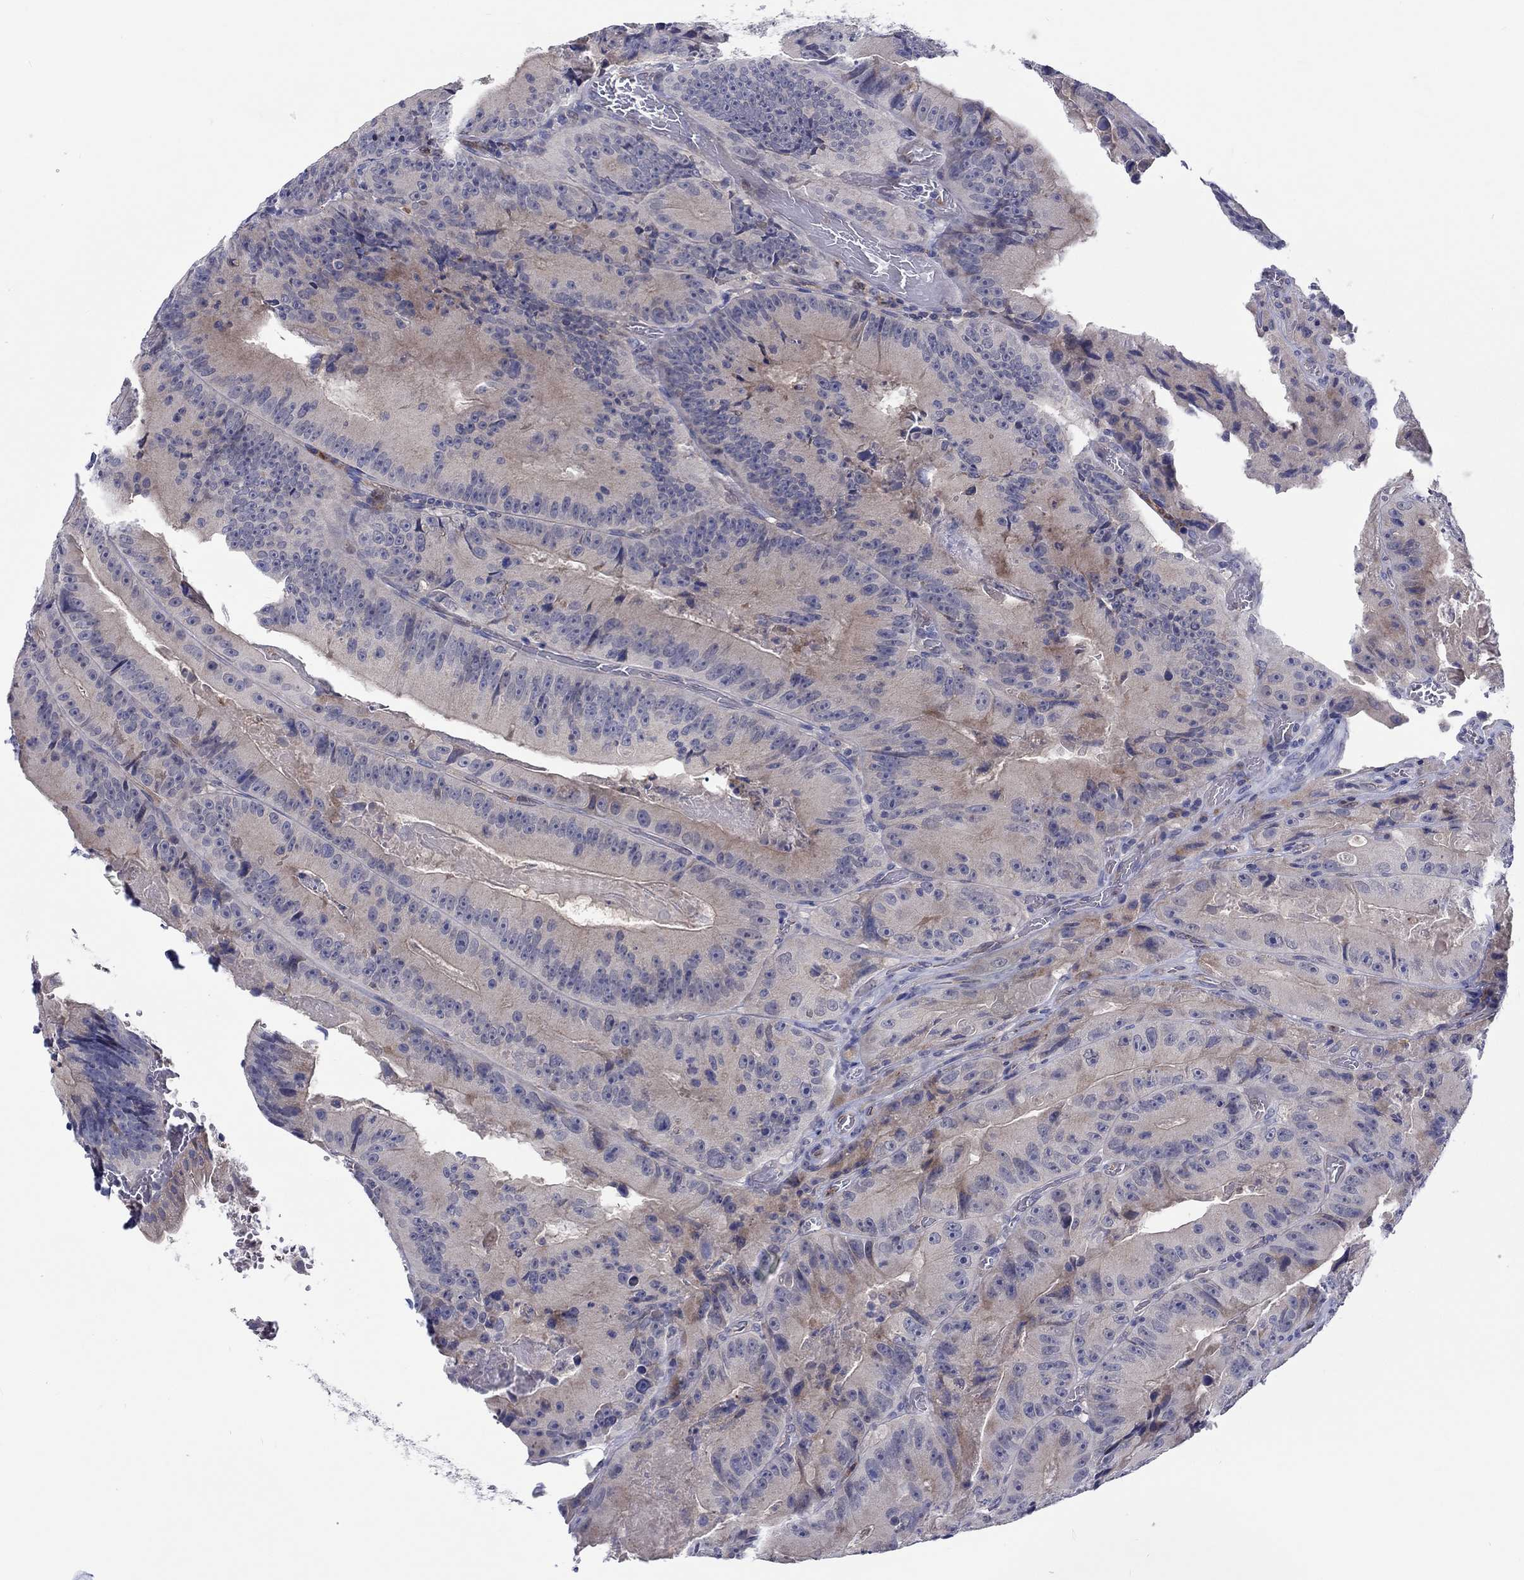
{"staining": {"intensity": "negative", "quantity": "none", "location": "none"}, "tissue": "colorectal cancer", "cell_type": "Tumor cells", "image_type": "cancer", "snomed": [{"axis": "morphology", "description": "Adenocarcinoma, NOS"}, {"axis": "topography", "description": "Colon"}], "caption": "Human colorectal cancer stained for a protein using IHC exhibits no staining in tumor cells.", "gene": "ABCG4", "patient": {"sex": "female", "age": 86}}